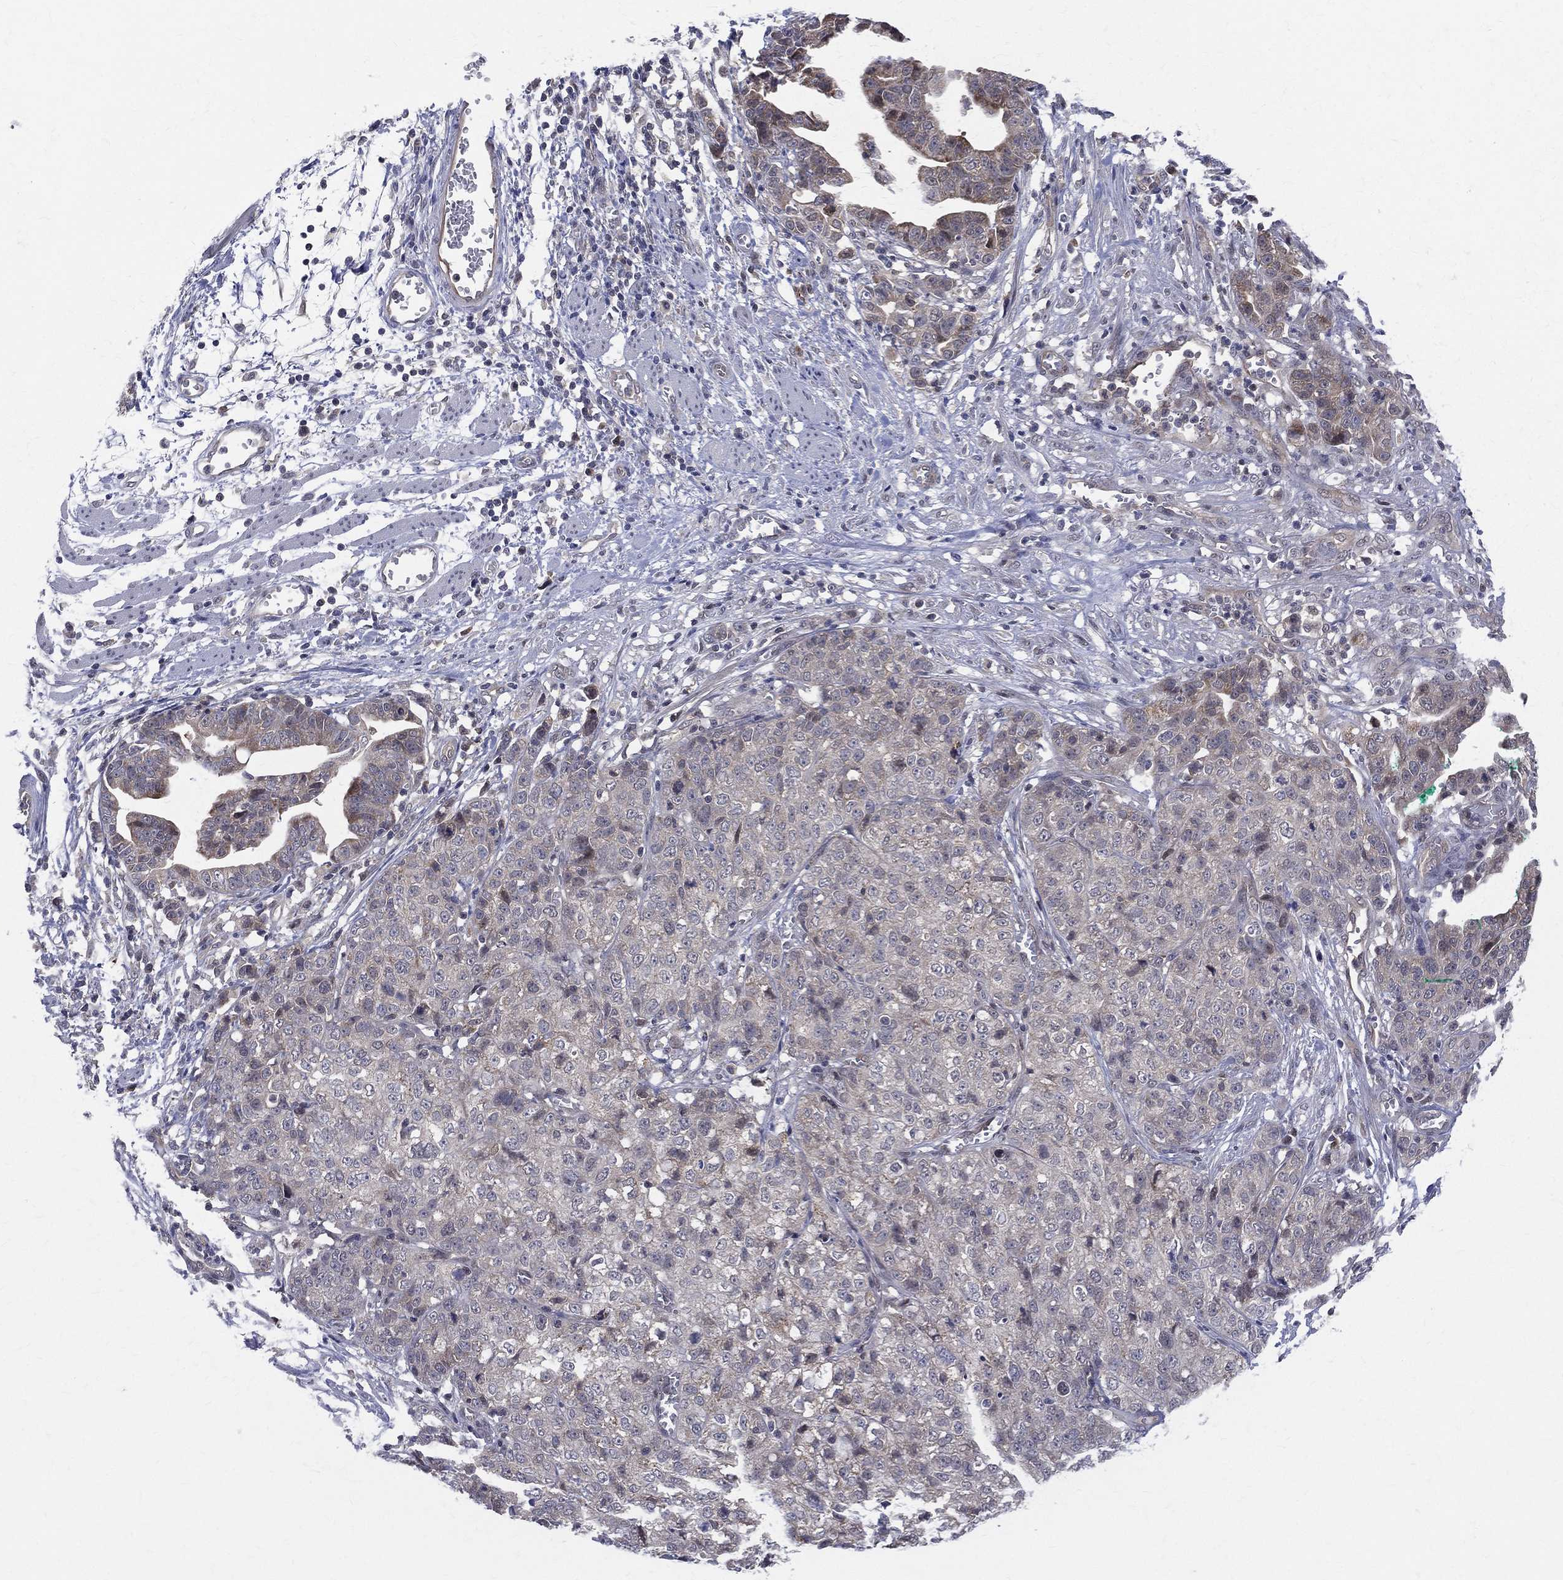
{"staining": {"intensity": "weak", "quantity": "<25%", "location": "cytoplasmic/membranous"}, "tissue": "stomach cancer", "cell_type": "Tumor cells", "image_type": "cancer", "snomed": [{"axis": "morphology", "description": "Adenocarcinoma, NOS"}, {"axis": "topography", "description": "Stomach, upper"}], "caption": "Stomach cancer (adenocarcinoma) stained for a protein using immunohistochemistry (IHC) demonstrates no staining tumor cells.", "gene": "DLG4", "patient": {"sex": "female", "age": 67}}